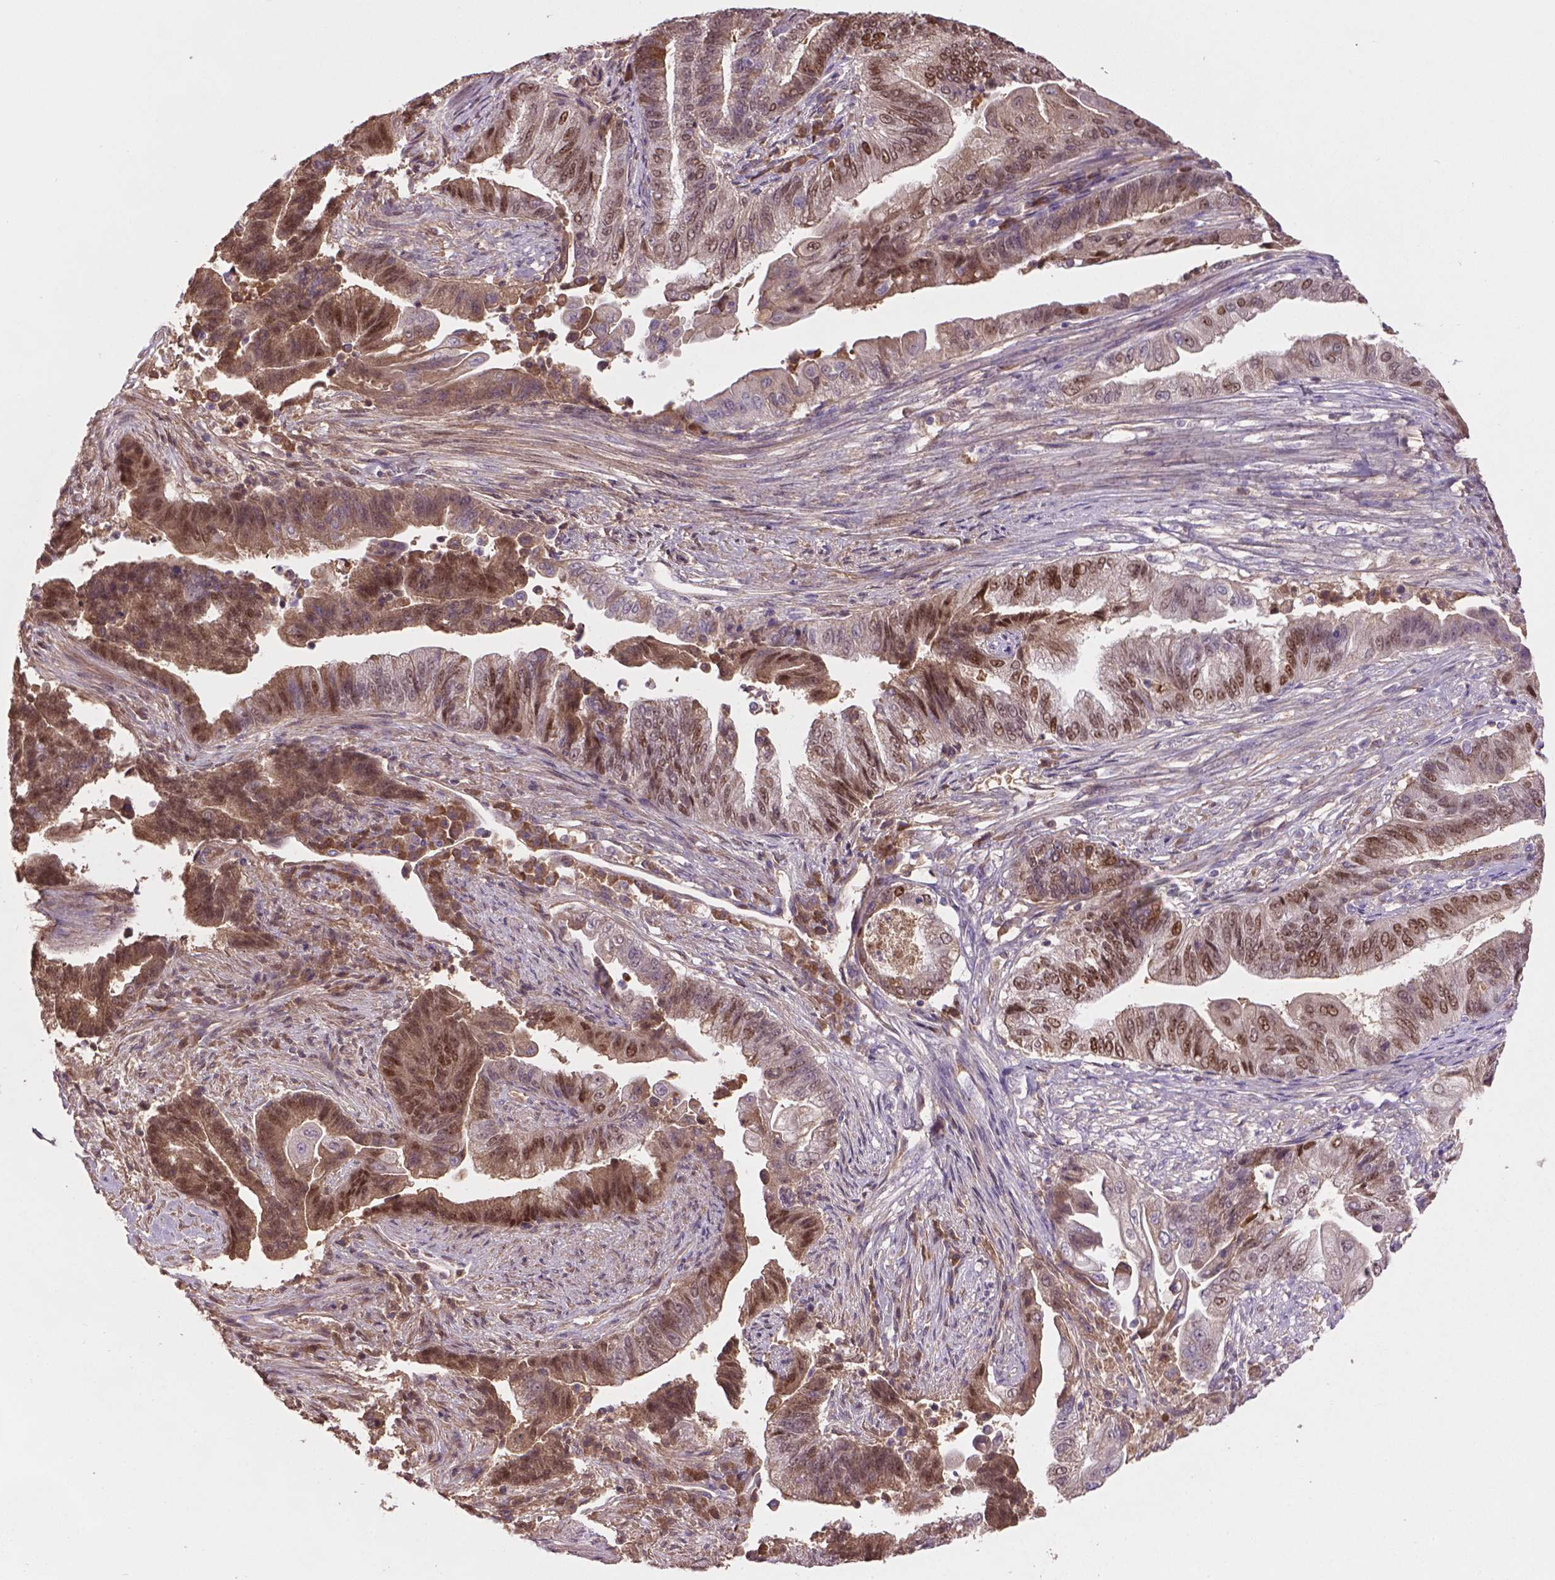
{"staining": {"intensity": "moderate", "quantity": "25%-75%", "location": "cytoplasmic/membranous,nuclear"}, "tissue": "endometrial cancer", "cell_type": "Tumor cells", "image_type": "cancer", "snomed": [{"axis": "morphology", "description": "Adenocarcinoma, NOS"}, {"axis": "topography", "description": "Uterus"}, {"axis": "topography", "description": "Endometrium"}], "caption": "High-magnification brightfield microscopy of endometrial cancer stained with DAB (3,3'-diaminobenzidine) (brown) and counterstained with hematoxylin (blue). tumor cells exhibit moderate cytoplasmic/membranous and nuclear staining is present in about25%-75% of cells. (brown staining indicates protein expression, while blue staining denotes nuclei).", "gene": "SOX17", "patient": {"sex": "female", "age": 54}}